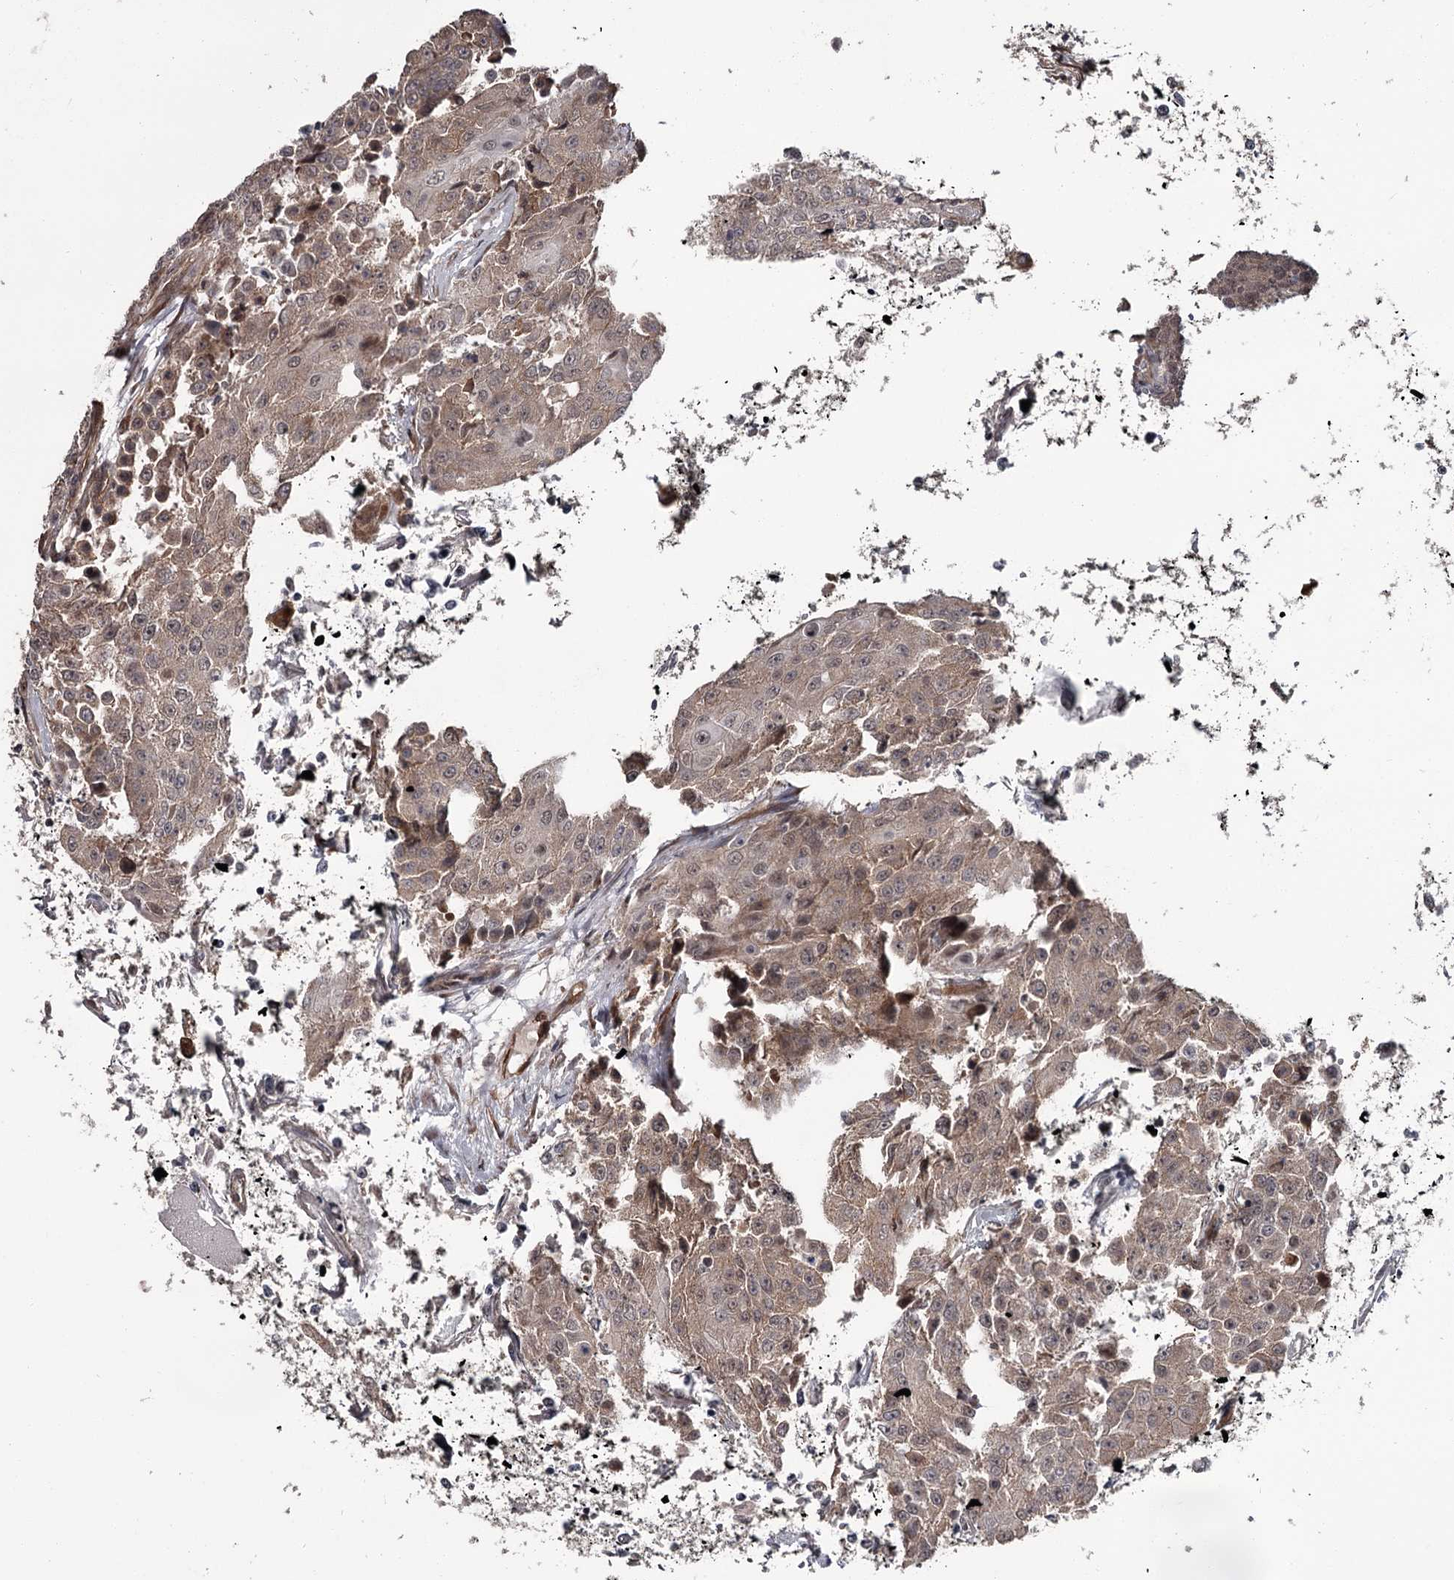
{"staining": {"intensity": "weak", "quantity": ">75%", "location": "cytoplasmic/membranous"}, "tissue": "renal cancer", "cell_type": "Tumor cells", "image_type": "cancer", "snomed": [{"axis": "morphology", "description": "Adenocarcinoma, NOS"}, {"axis": "topography", "description": "Kidney"}], "caption": "The micrograph exhibits staining of adenocarcinoma (renal), revealing weak cytoplasmic/membranous protein expression (brown color) within tumor cells.", "gene": "CDC42EP2", "patient": {"sex": "female", "age": 52}}